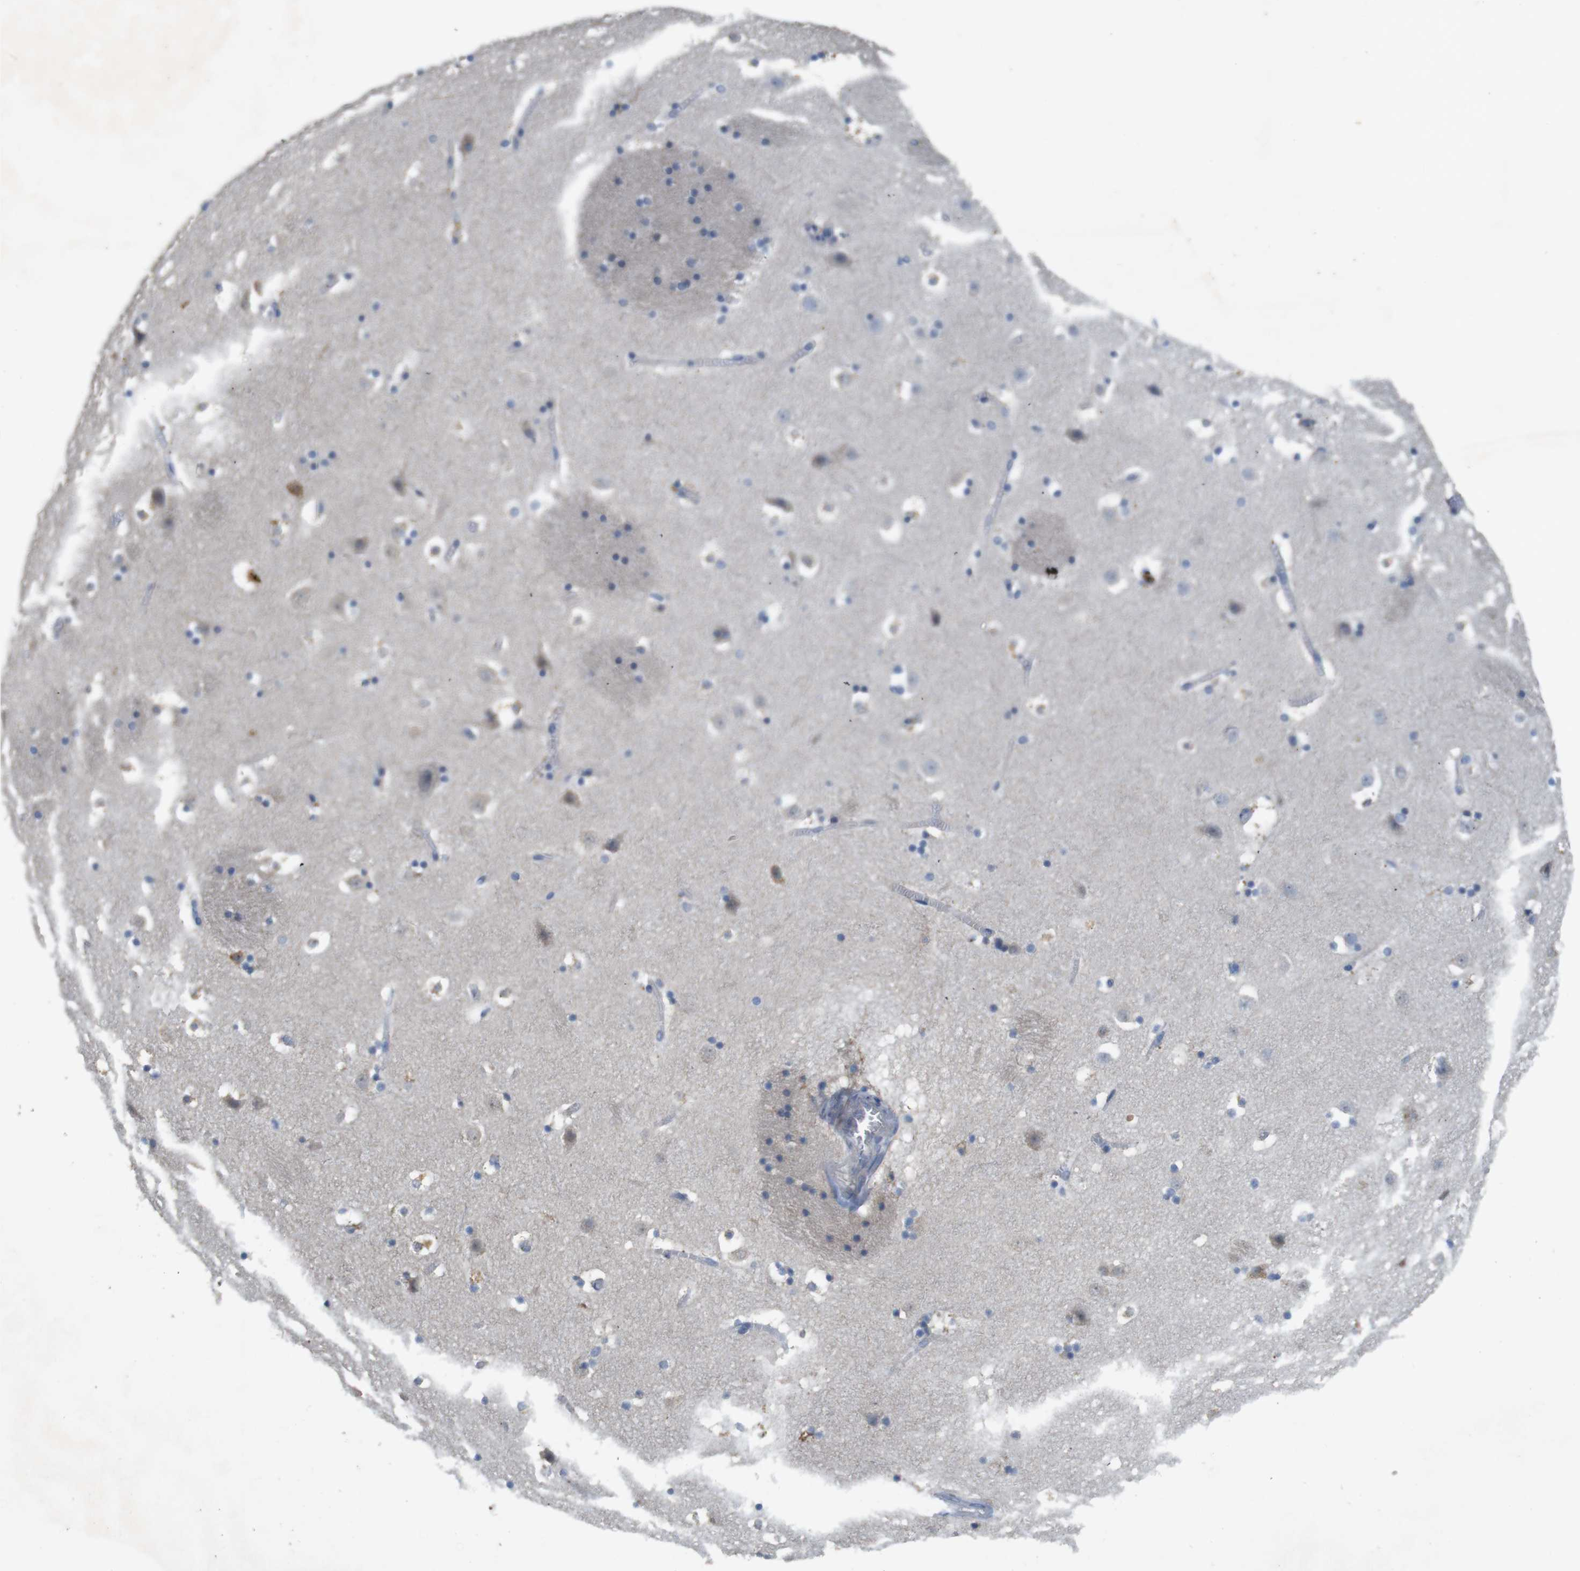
{"staining": {"intensity": "negative", "quantity": "none", "location": "none"}, "tissue": "caudate", "cell_type": "Glial cells", "image_type": "normal", "snomed": [{"axis": "morphology", "description": "Normal tissue, NOS"}, {"axis": "topography", "description": "Lateral ventricle wall"}], "caption": "High power microscopy micrograph of an immunohistochemistry (IHC) photomicrograph of normal caudate, revealing no significant positivity in glial cells. (Immunohistochemistry (ihc), brightfield microscopy, high magnification).", "gene": "TSPAN14", "patient": {"sex": "male", "age": 45}}